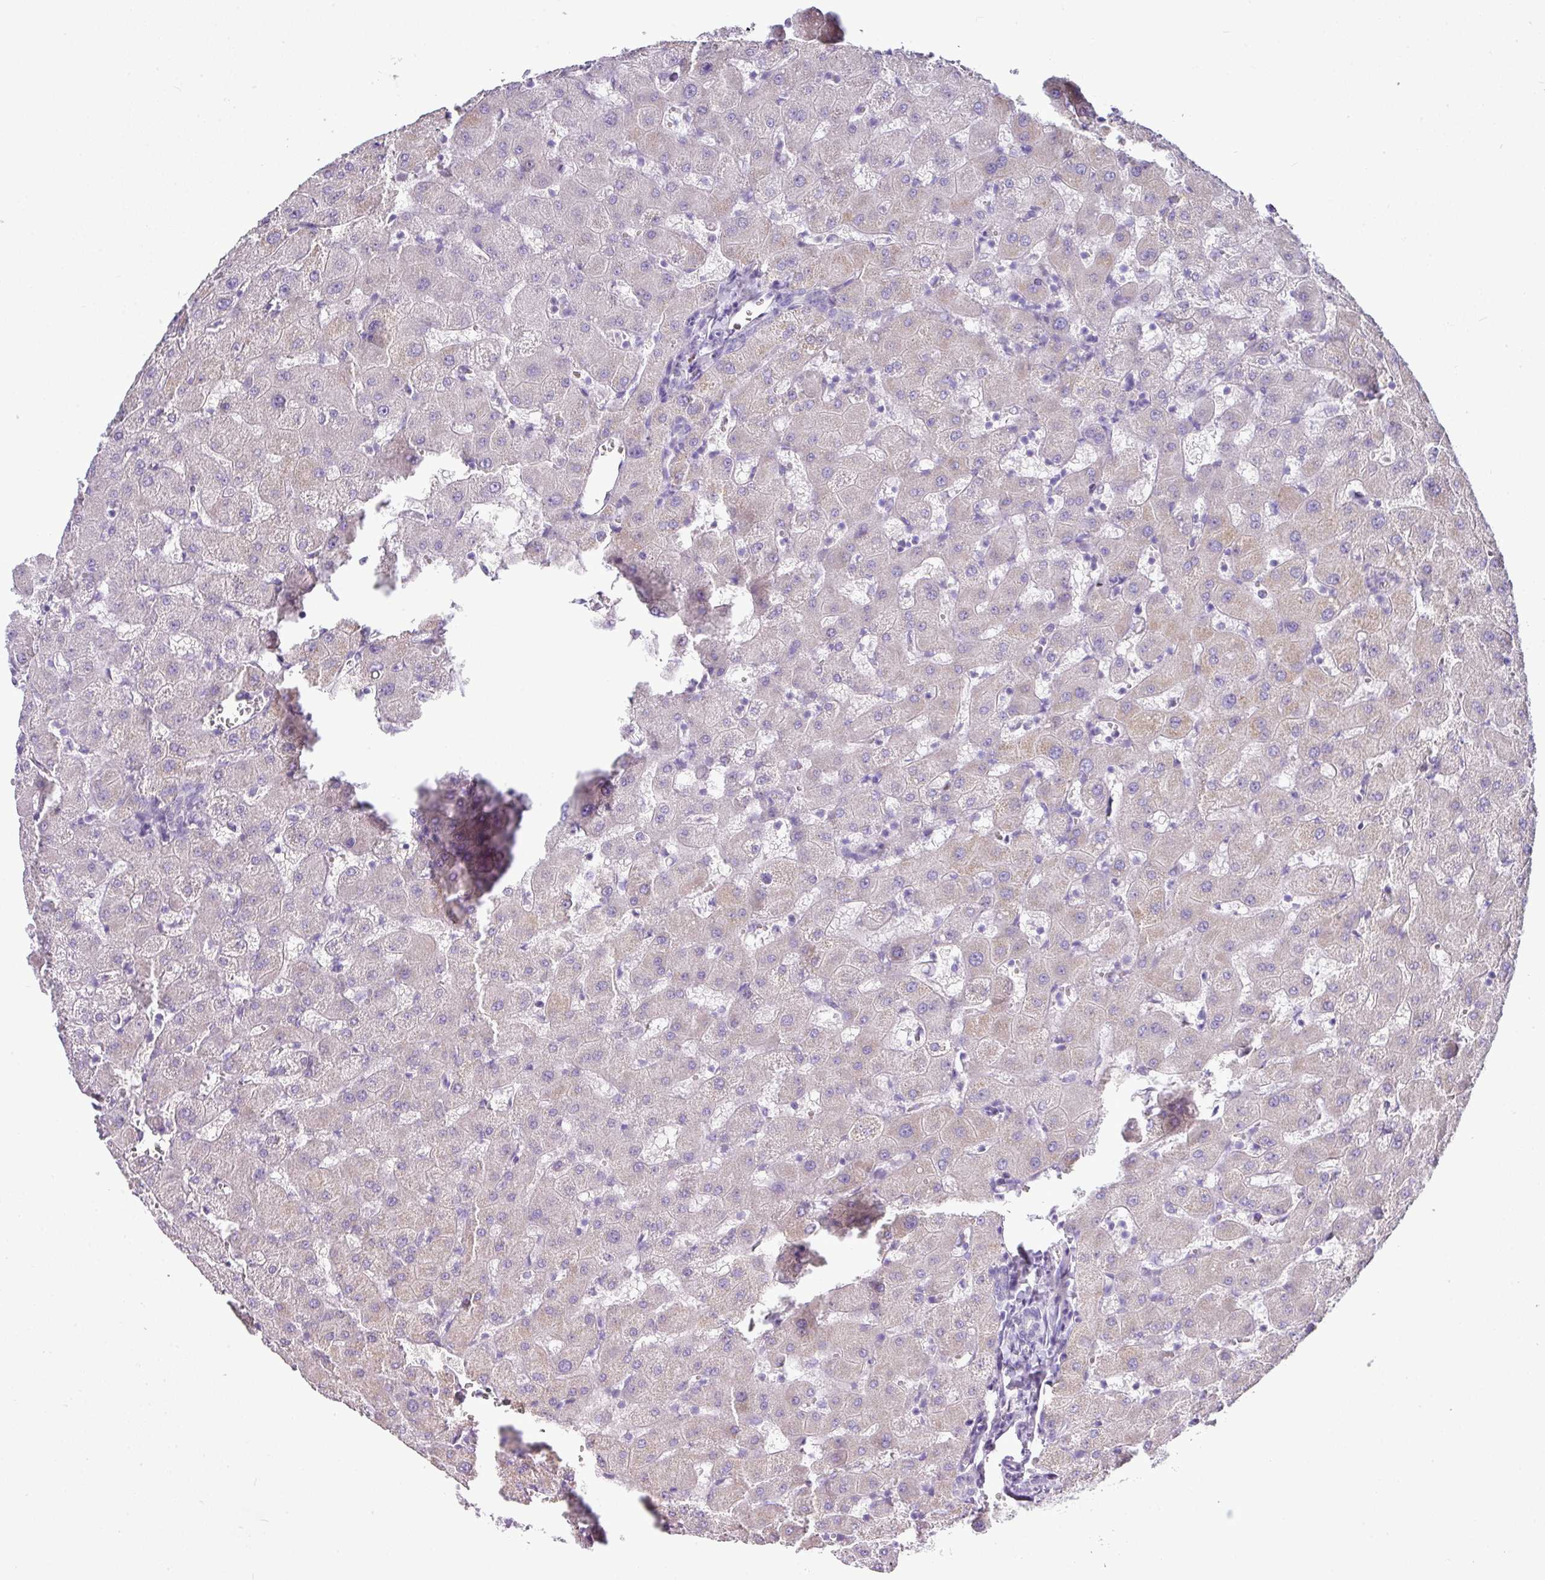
{"staining": {"intensity": "negative", "quantity": "none", "location": "none"}, "tissue": "liver", "cell_type": "Cholangiocytes", "image_type": "normal", "snomed": [{"axis": "morphology", "description": "Normal tissue, NOS"}, {"axis": "topography", "description": "Liver"}], "caption": "This is an immunohistochemistry histopathology image of unremarkable liver. There is no expression in cholangiocytes.", "gene": "BCL11A", "patient": {"sex": "female", "age": 63}}